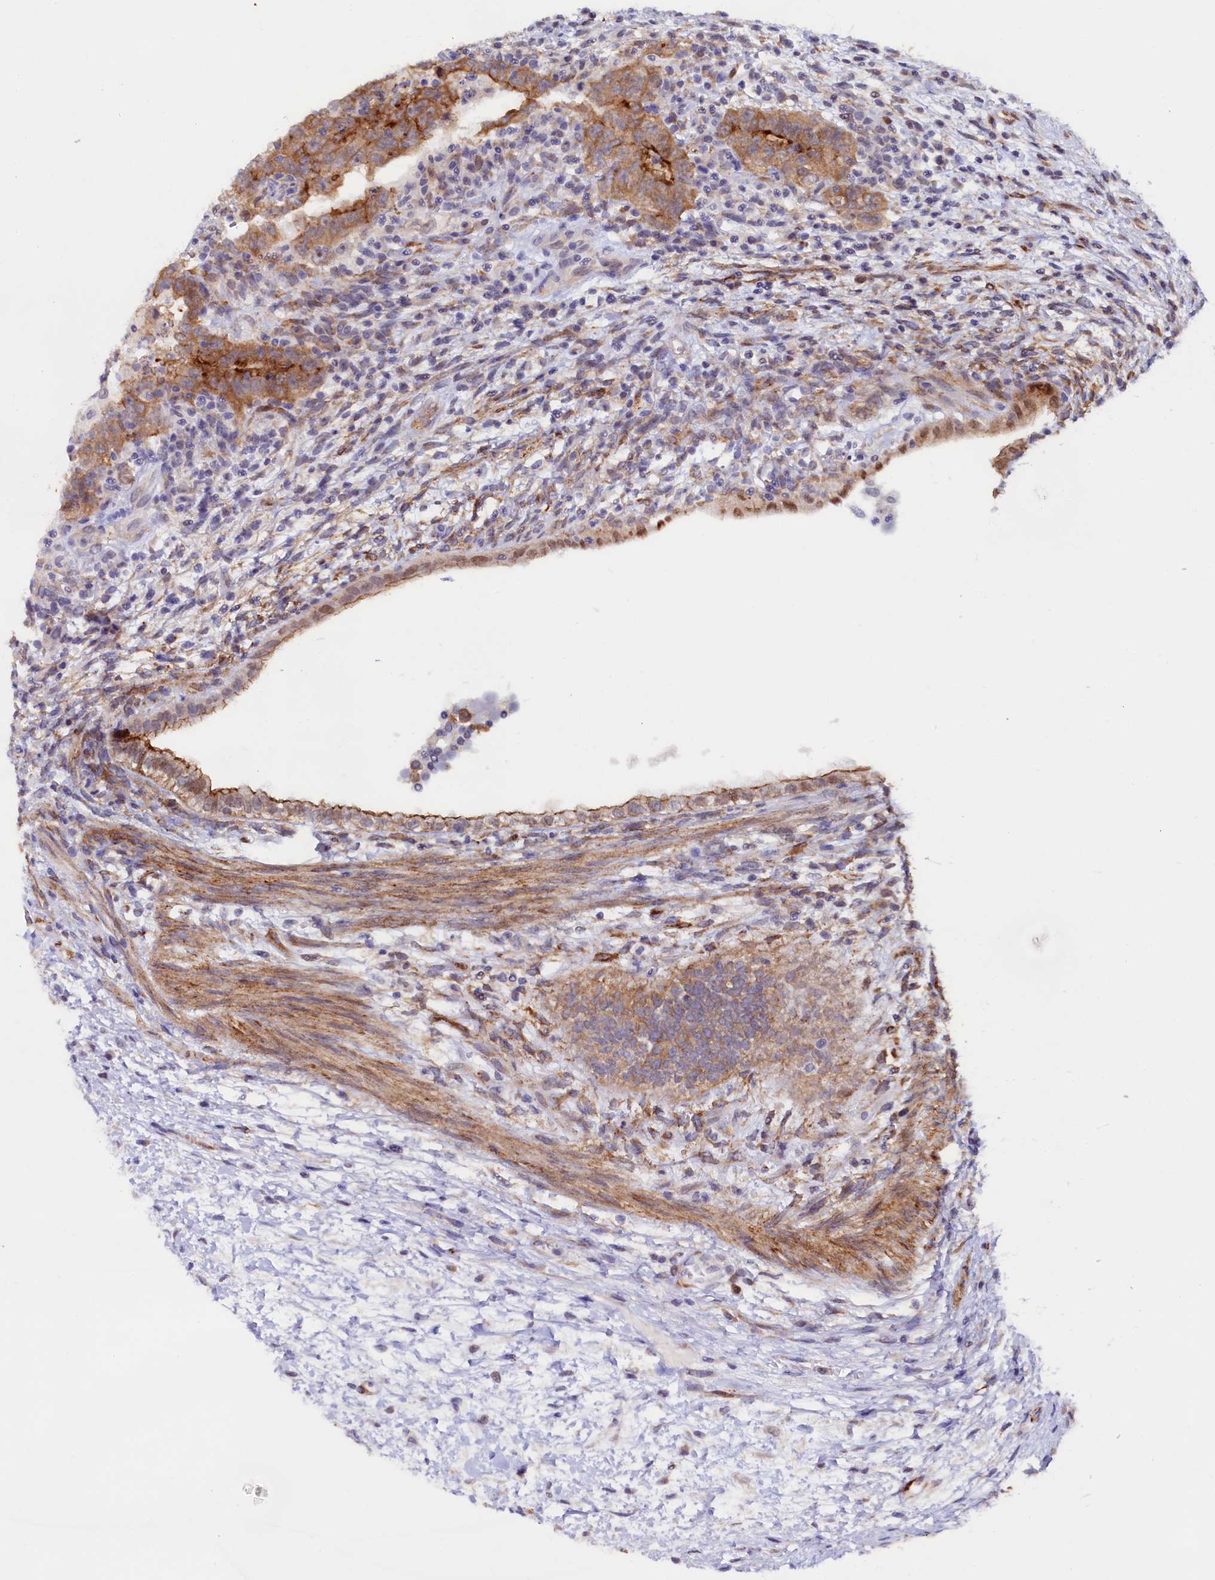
{"staining": {"intensity": "strong", "quantity": "25%-75%", "location": "cytoplasmic/membranous"}, "tissue": "testis cancer", "cell_type": "Tumor cells", "image_type": "cancer", "snomed": [{"axis": "morphology", "description": "Carcinoma, Embryonal, NOS"}, {"axis": "topography", "description": "Testis"}], "caption": "Protein staining of embryonal carcinoma (testis) tissue demonstrates strong cytoplasmic/membranous staining in about 25%-75% of tumor cells.", "gene": "PACSIN3", "patient": {"sex": "male", "age": 26}}